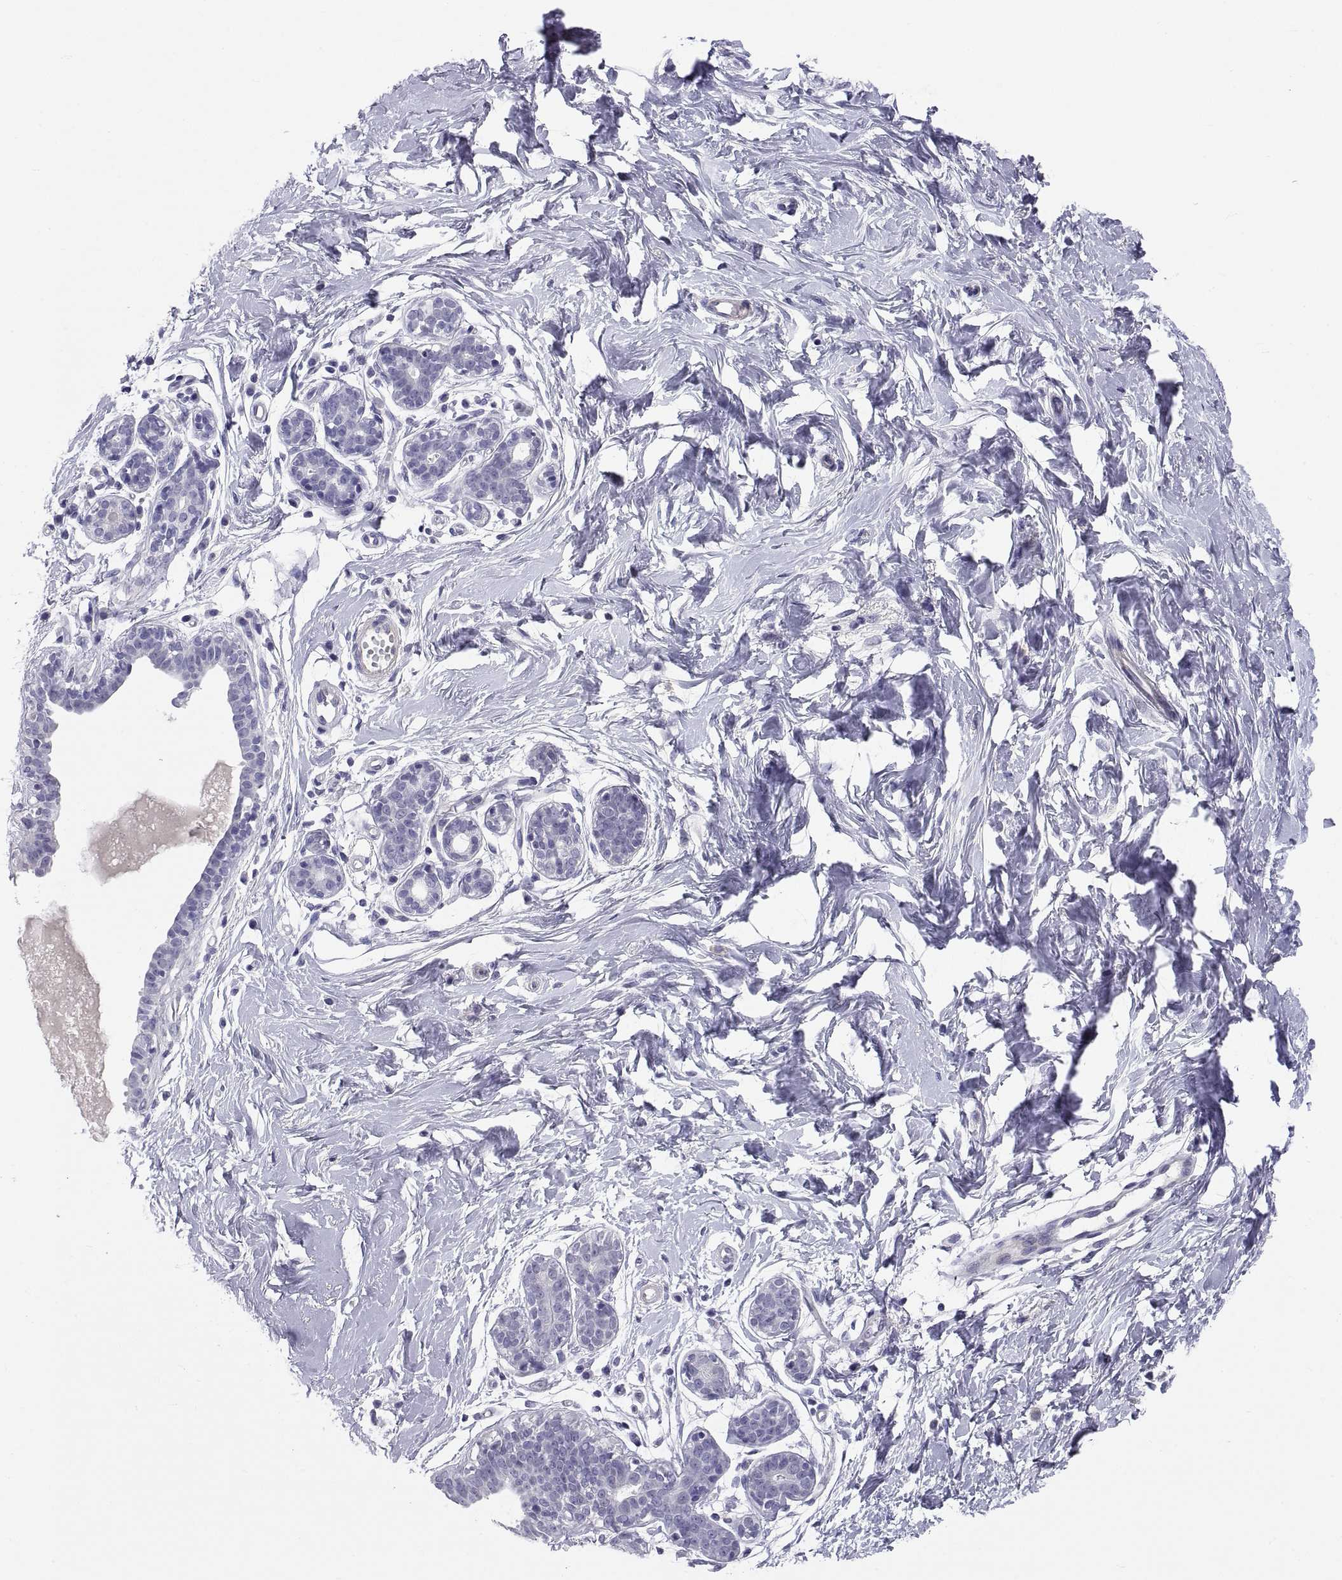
{"staining": {"intensity": "negative", "quantity": "none", "location": "none"}, "tissue": "breast", "cell_type": "Adipocytes", "image_type": "normal", "snomed": [{"axis": "morphology", "description": "Normal tissue, NOS"}, {"axis": "topography", "description": "Breast"}], "caption": "Immunohistochemistry (IHC) histopathology image of benign breast stained for a protein (brown), which shows no staining in adipocytes.", "gene": "TEX13A", "patient": {"sex": "female", "age": 37}}